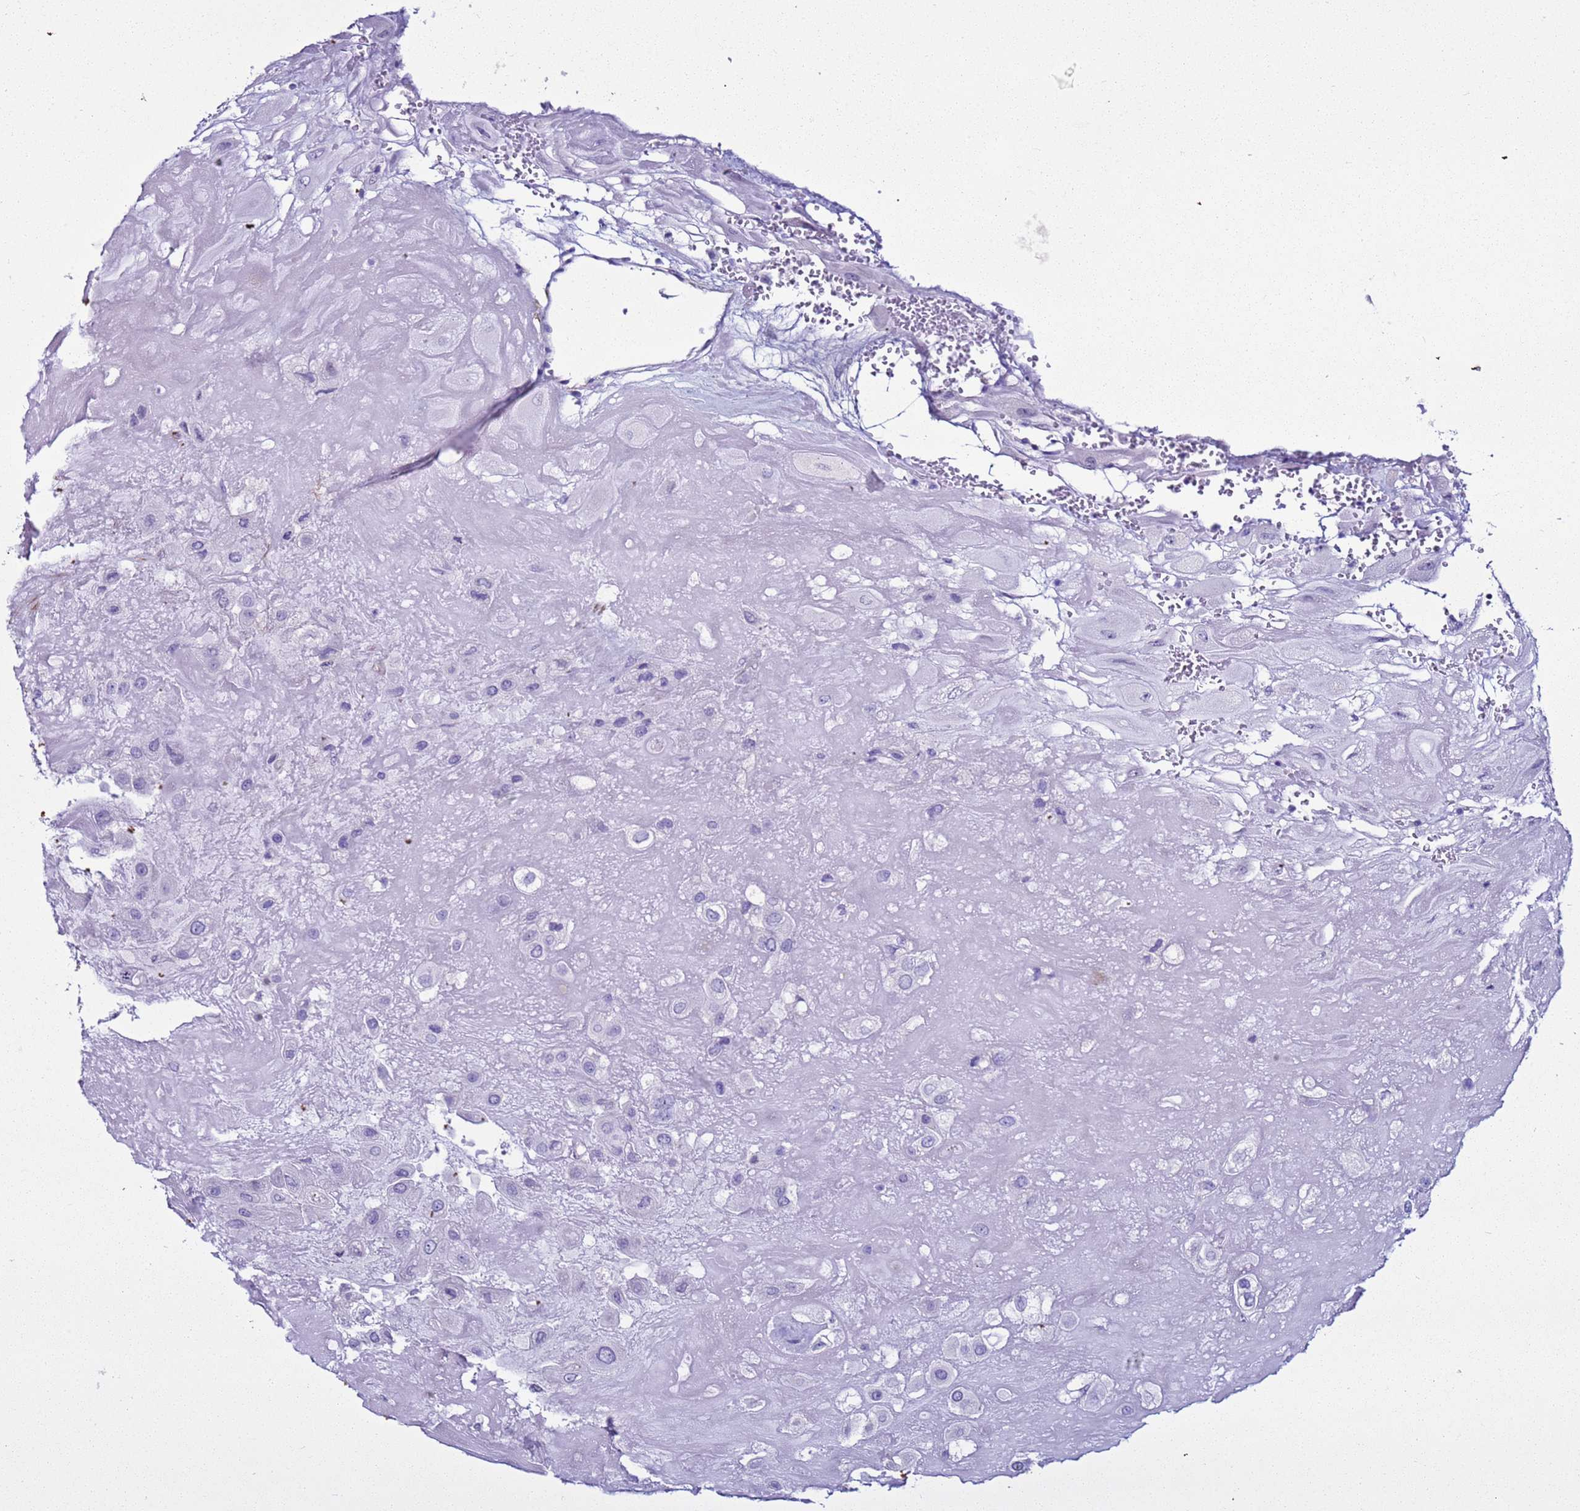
{"staining": {"intensity": "negative", "quantity": "none", "location": "none"}, "tissue": "placenta", "cell_type": "Decidual cells", "image_type": "normal", "snomed": [{"axis": "morphology", "description": "Normal tissue, NOS"}, {"axis": "topography", "description": "Placenta"}], "caption": "This image is of unremarkable placenta stained with IHC to label a protein in brown with the nuclei are counter-stained blue. There is no positivity in decidual cells.", "gene": "LCMT1", "patient": {"sex": "female", "age": 32}}